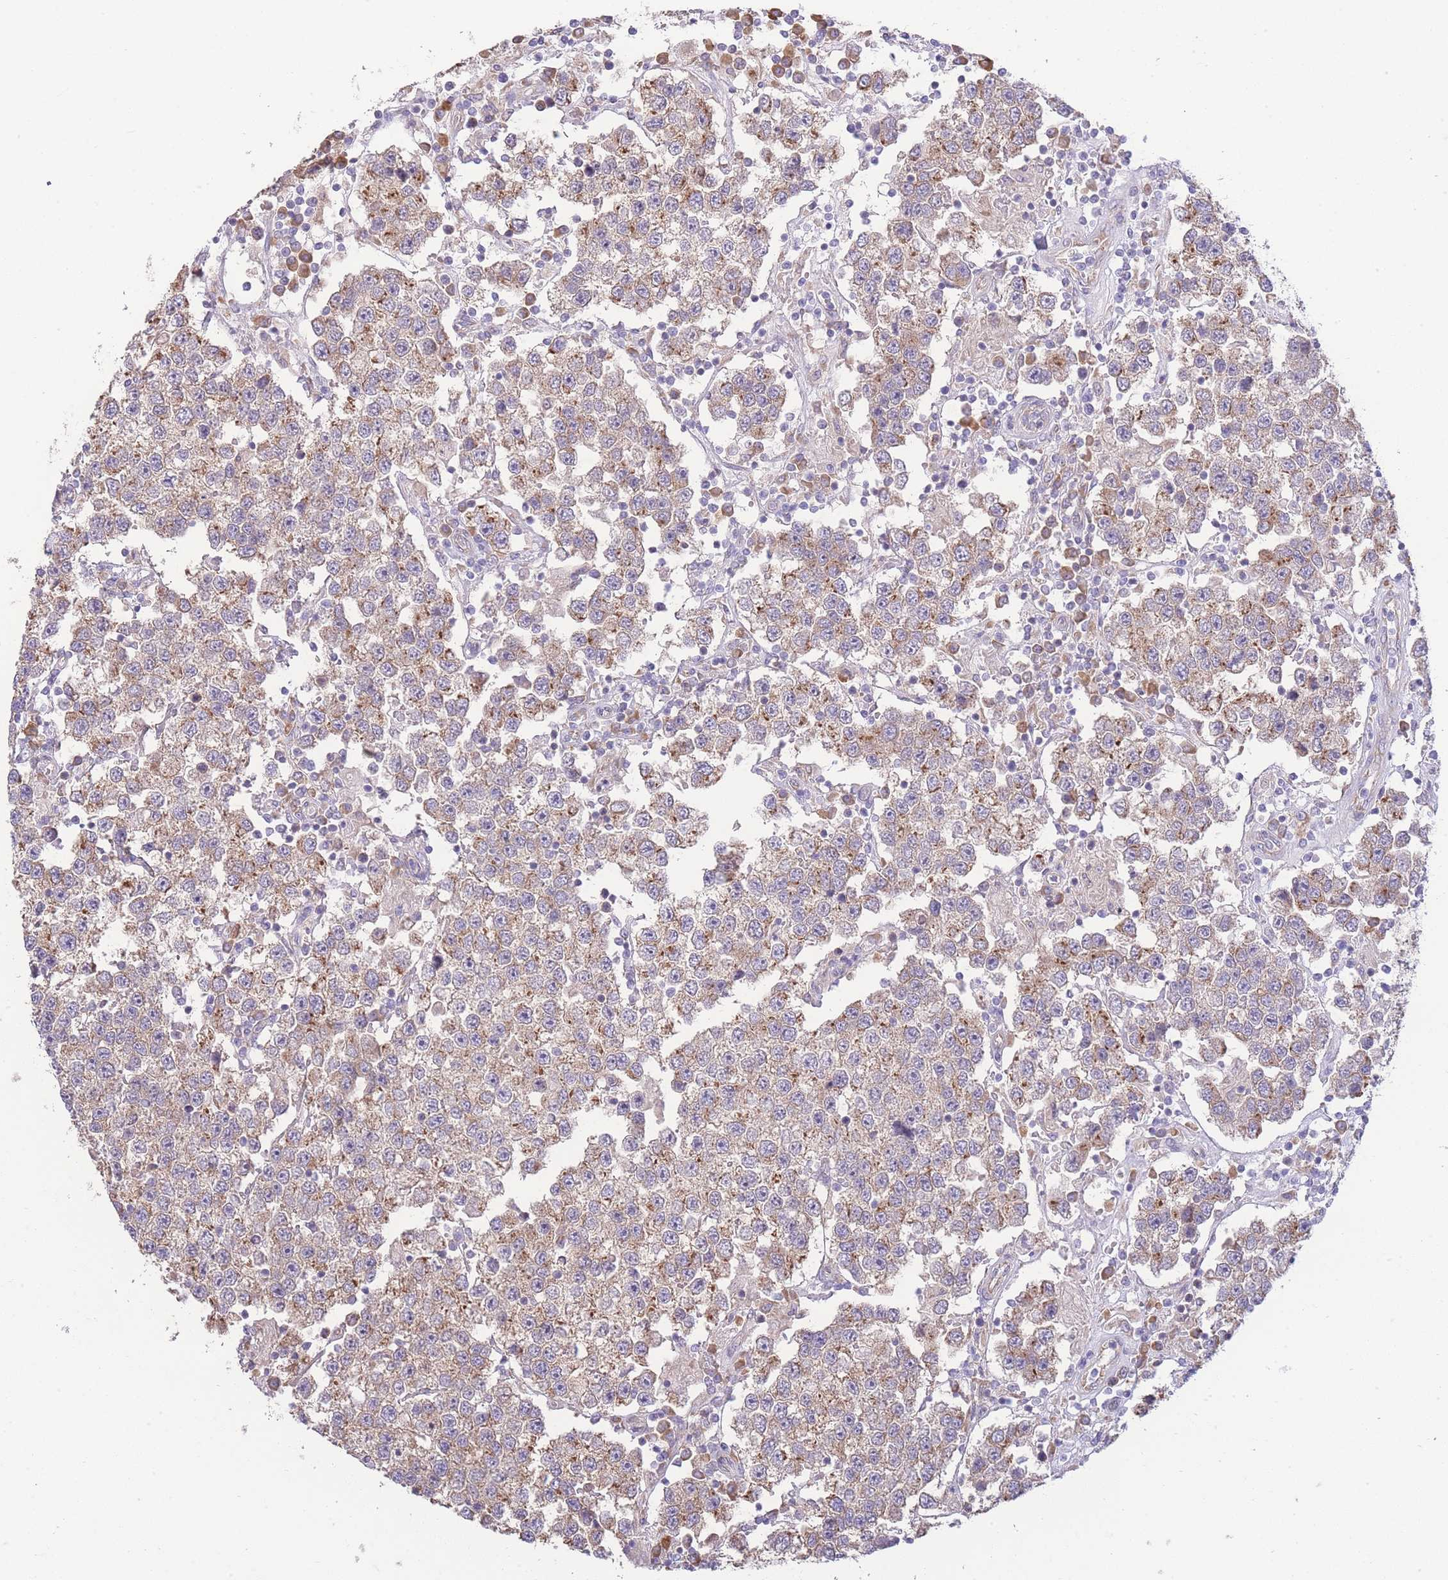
{"staining": {"intensity": "weak", "quantity": ">75%", "location": "cytoplasmic/membranous"}, "tissue": "testis cancer", "cell_type": "Tumor cells", "image_type": "cancer", "snomed": [{"axis": "morphology", "description": "Seminoma, NOS"}, {"axis": "topography", "description": "Testis"}], "caption": "DAB (3,3'-diaminobenzidine) immunohistochemical staining of testis seminoma demonstrates weak cytoplasmic/membranous protein expression in approximately >75% of tumor cells. (brown staining indicates protein expression, while blue staining denotes nuclei).", "gene": "BEX1", "patient": {"sex": "male", "age": 37}}